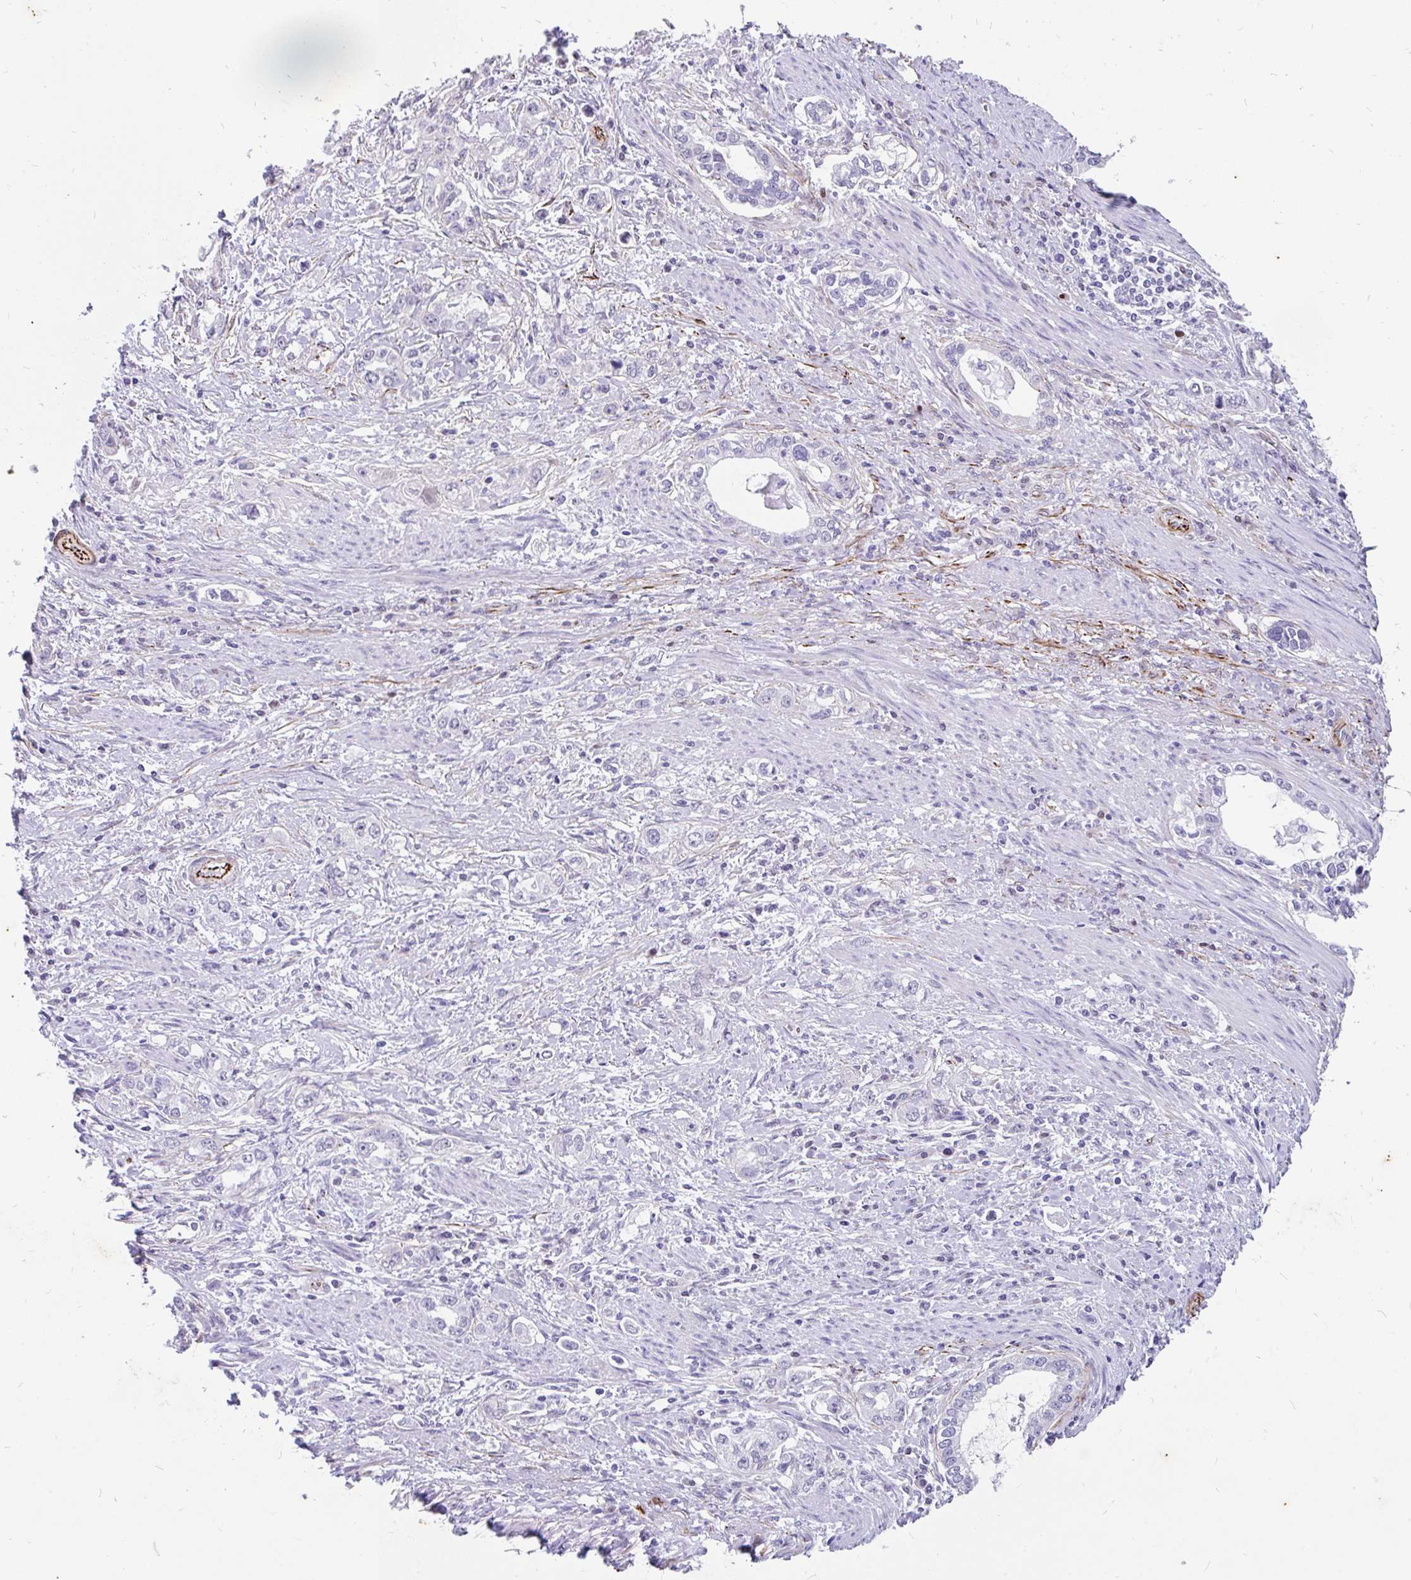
{"staining": {"intensity": "negative", "quantity": "none", "location": "none"}, "tissue": "stomach cancer", "cell_type": "Tumor cells", "image_type": "cancer", "snomed": [{"axis": "morphology", "description": "Adenocarcinoma, NOS"}, {"axis": "topography", "description": "Stomach, lower"}], "caption": "Immunohistochemistry (IHC) micrograph of neoplastic tissue: stomach cancer (adenocarcinoma) stained with DAB reveals no significant protein positivity in tumor cells.", "gene": "EML5", "patient": {"sex": "female", "age": 93}}